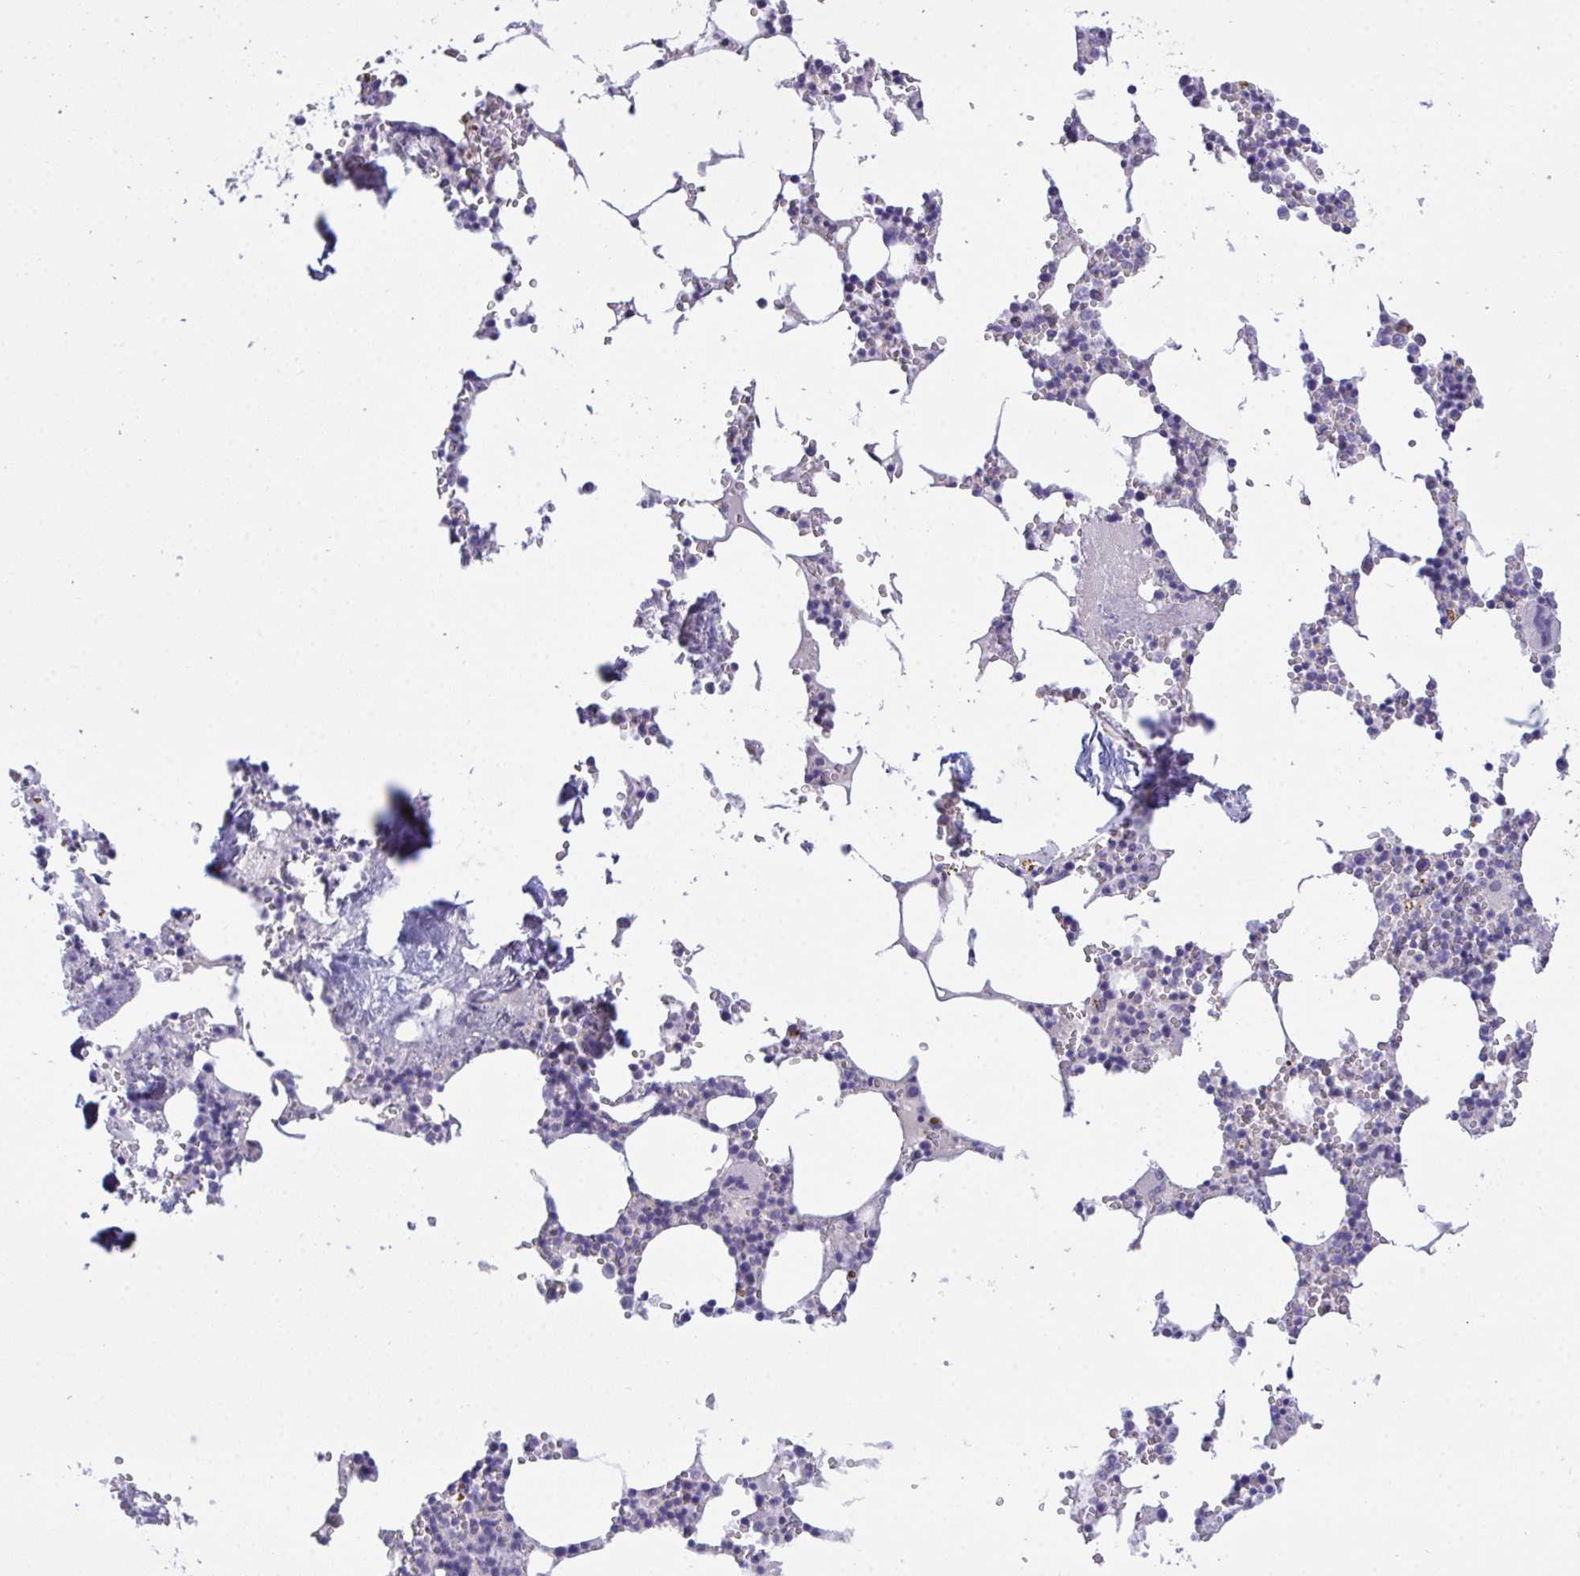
{"staining": {"intensity": "negative", "quantity": "none", "location": "none"}, "tissue": "bone marrow", "cell_type": "Hematopoietic cells", "image_type": "normal", "snomed": [{"axis": "morphology", "description": "Normal tissue, NOS"}, {"axis": "topography", "description": "Bone marrow"}], "caption": "Hematopoietic cells show no significant expression in normal bone marrow. The staining is performed using DAB brown chromogen with nuclei counter-stained in using hematoxylin.", "gene": "HOXD12", "patient": {"sex": "male", "age": 54}}